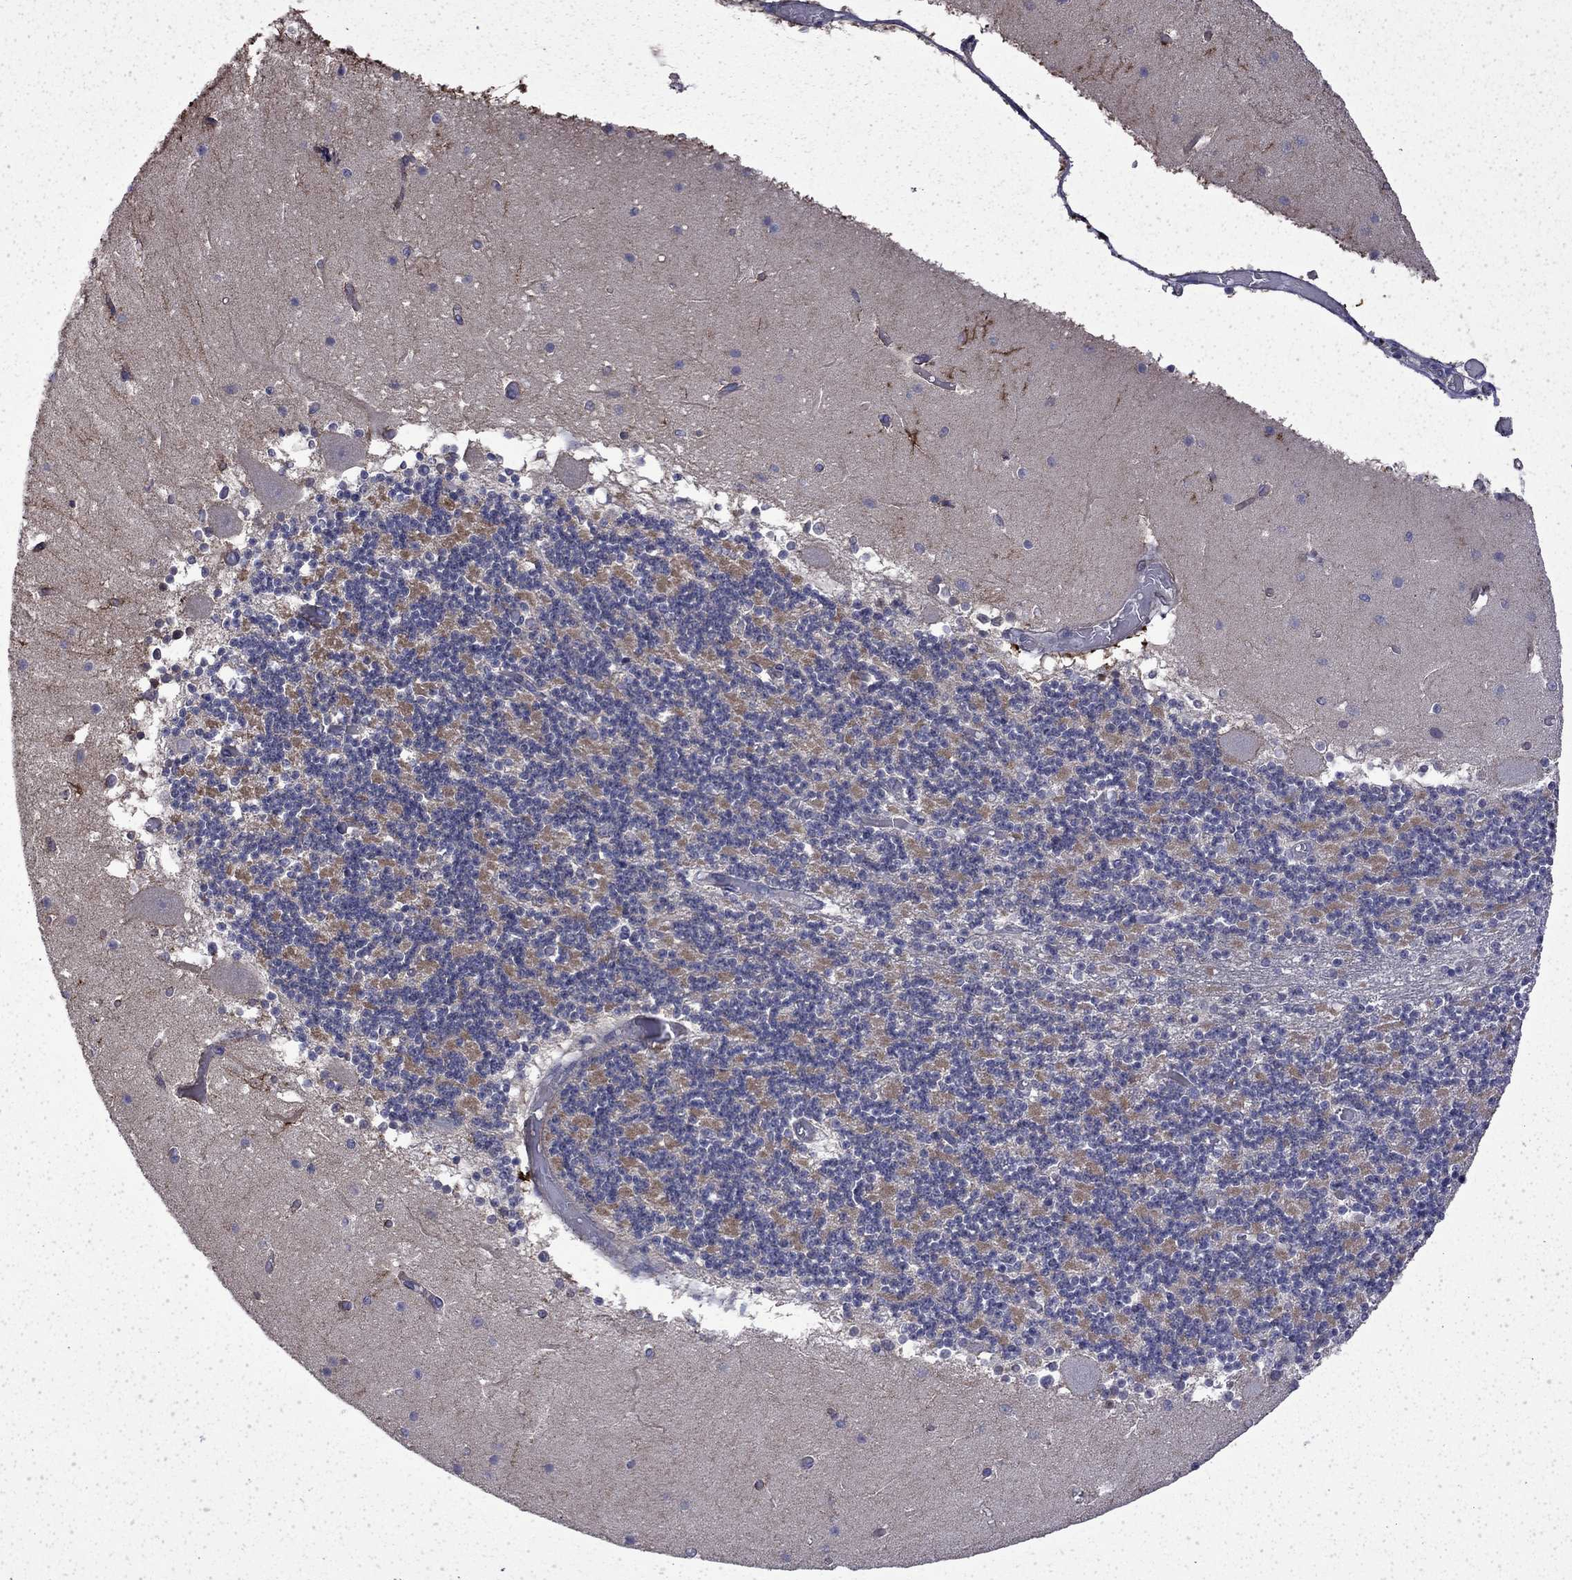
{"staining": {"intensity": "strong", "quantity": "<25%", "location": "cytoplasmic/membranous"}, "tissue": "cerebellum", "cell_type": "Cells in granular layer", "image_type": "normal", "snomed": [{"axis": "morphology", "description": "Normal tissue, NOS"}, {"axis": "topography", "description": "Cerebellum"}], "caption": "Immunohistochemistry histopathology image of unremarkable cerebellum stained for a protein (brown), which demonstrates medium levels of strong cytoplasmic/membranous positivity in about <25% of cells in granular layer.", "gene": "DTNA", "patient": {"sex": "female", "age": 28}}